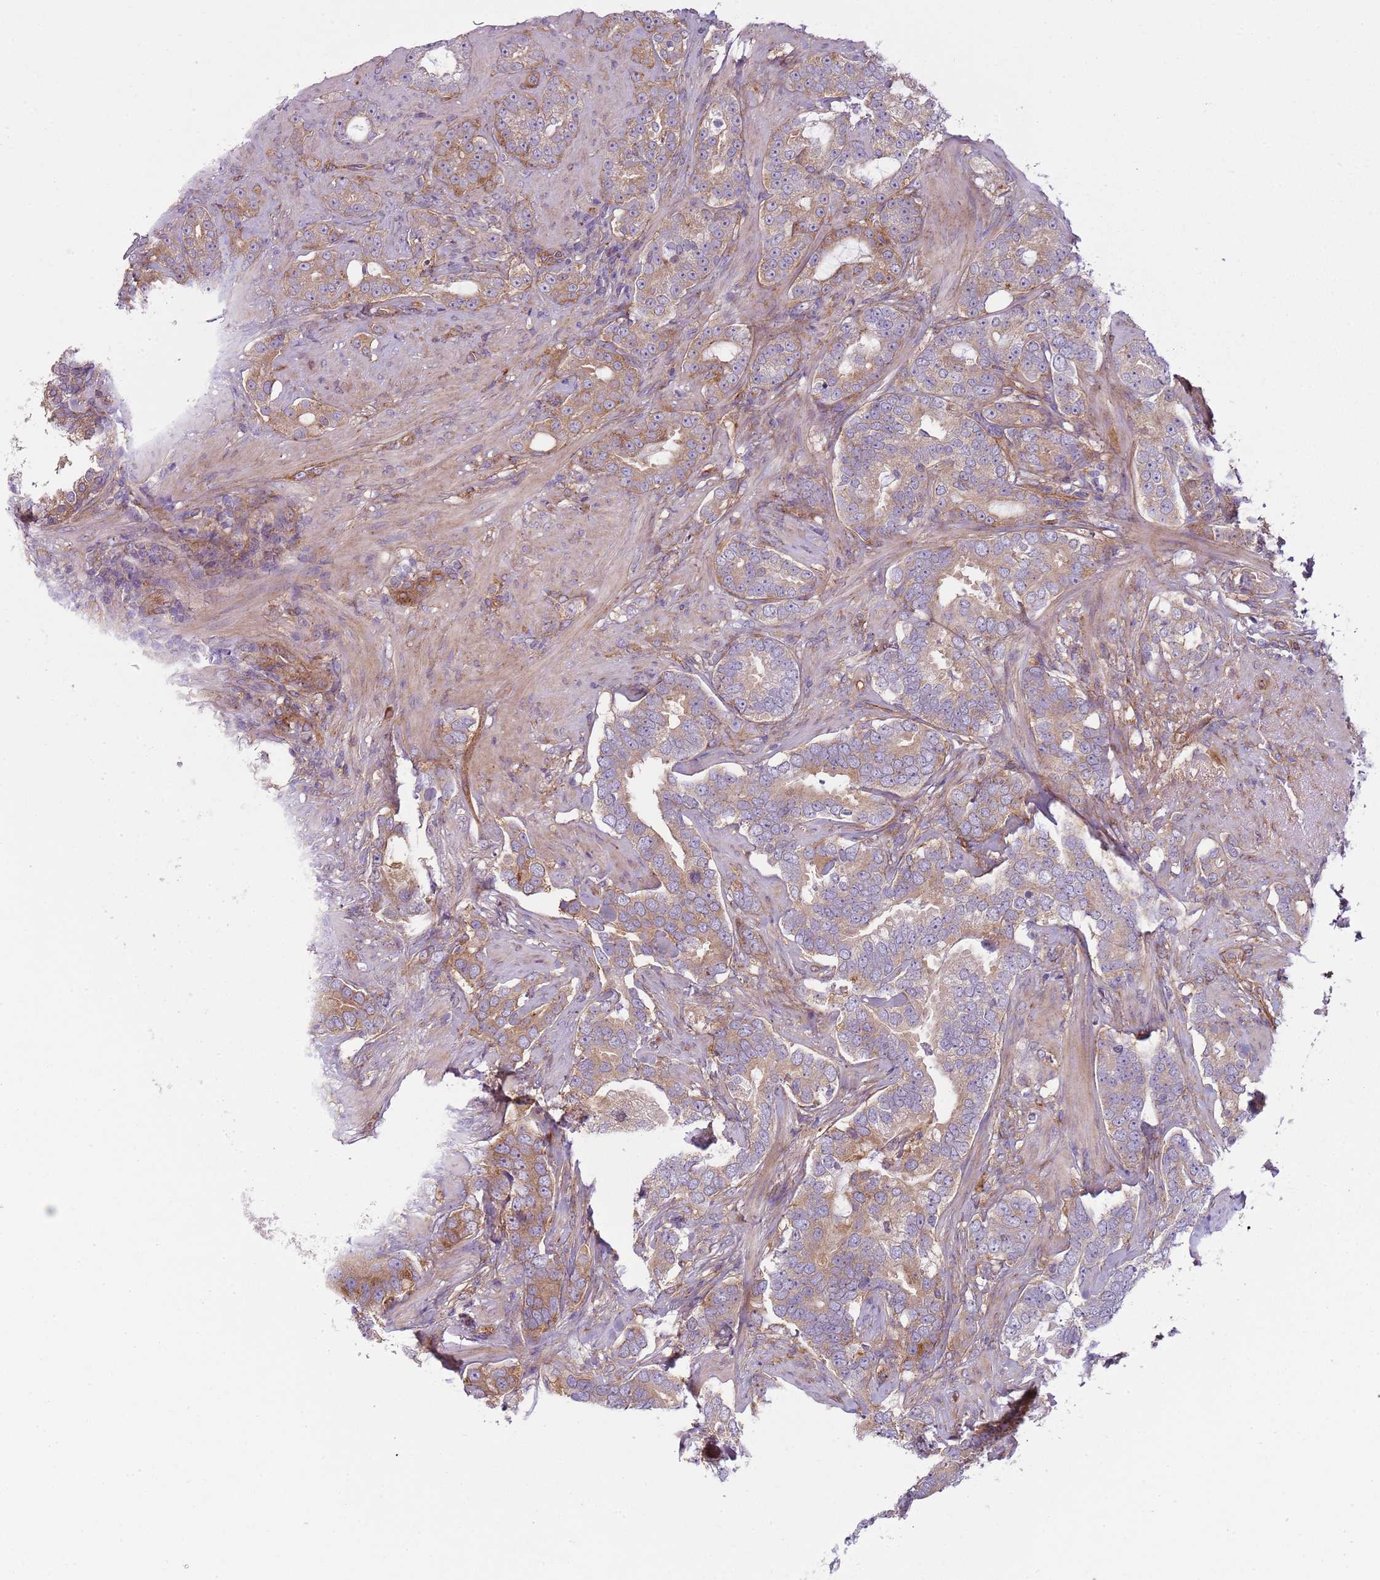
{"staining": {"intensity": "moderate", "quantity": "<25%", "location": "cytoplasmic/membranous"}, "tissue": "prostate cancer", "cell_type": "Tumor cells", "image_type": "cancer", "snomed": [{"axis": "morphology", "description": "Adenocarcinoma, High grade"}, {"axis": "topography", "description": "Prostate"}], "caption": "Immunohistochemical staining of human prostate cancer displays low levels of moderate cytoplasmic/membranous staining in approximately <25% of tumor cells. The staining was performed using DAB to visualize the protein expression in brown, while the nuclei were stained in blue with hematoxylin (Magnification: 20x).", "gene": "SNX1", "patient": {"sex": "male", "age": 64}}